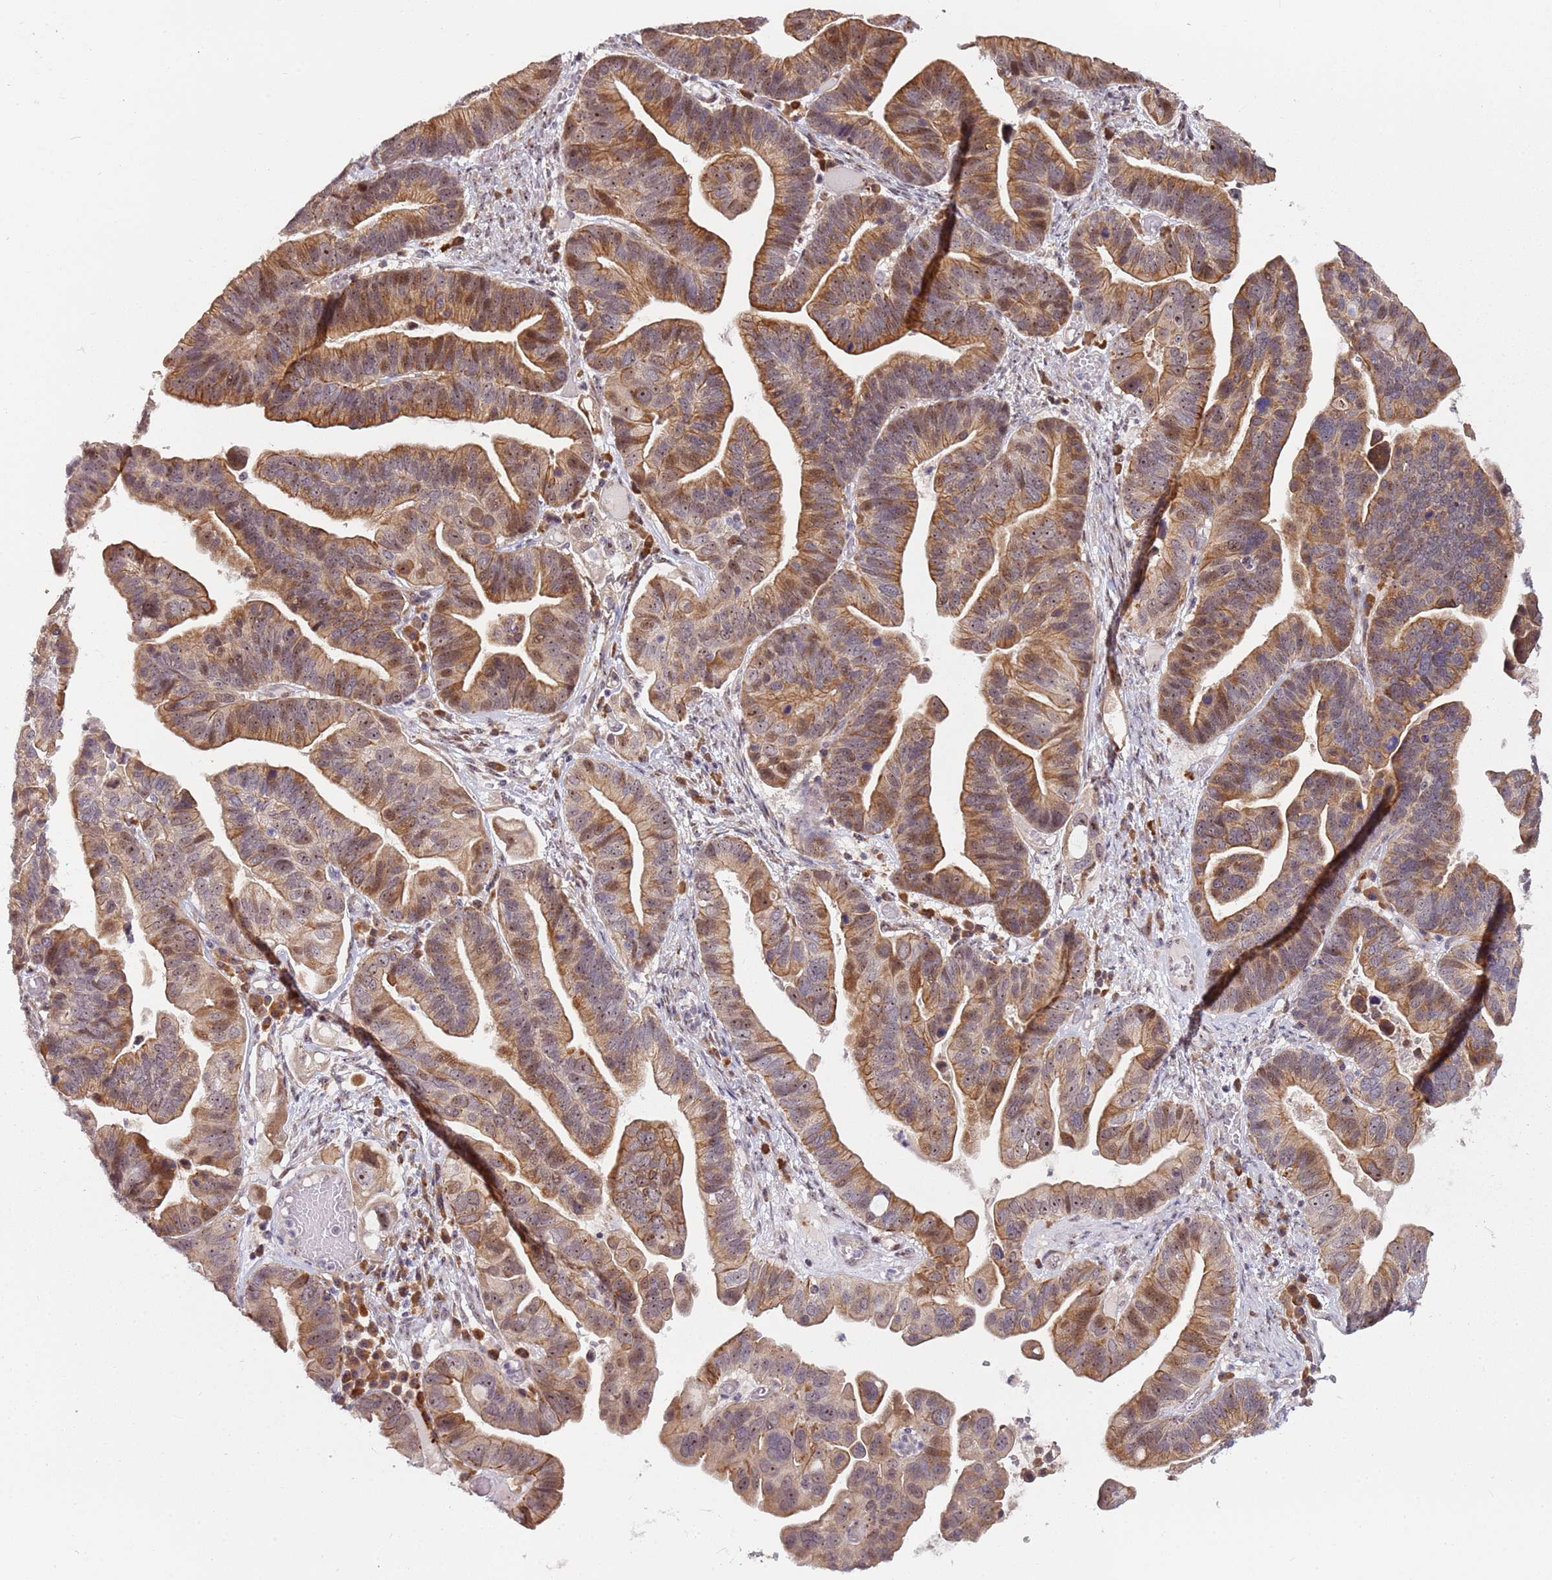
{"staining": {"intensity": "moderate", "quantity": ">75%", "location": "cytoplasmic/membranous,nuclear"}, "tissue": "ovarian cancer", "cell_type": "Tumor cells", "image_type": "cancer", "snomed": [{"axis": "morphology", "description": "Cystadenocarcinoma, serous, NOS"}, {"axis": "topography", "description": "Ovary"}], "caption": "Immunohistochemical staining of serous cystadenocarcinoma (ovarian) shows medium levels of moderate cytoplasmic/membranous and nuclear protein expression in approximately >75% of tumor cells.", "gene": "UCMA", "patient": {"sex": "female", "age": 56}}